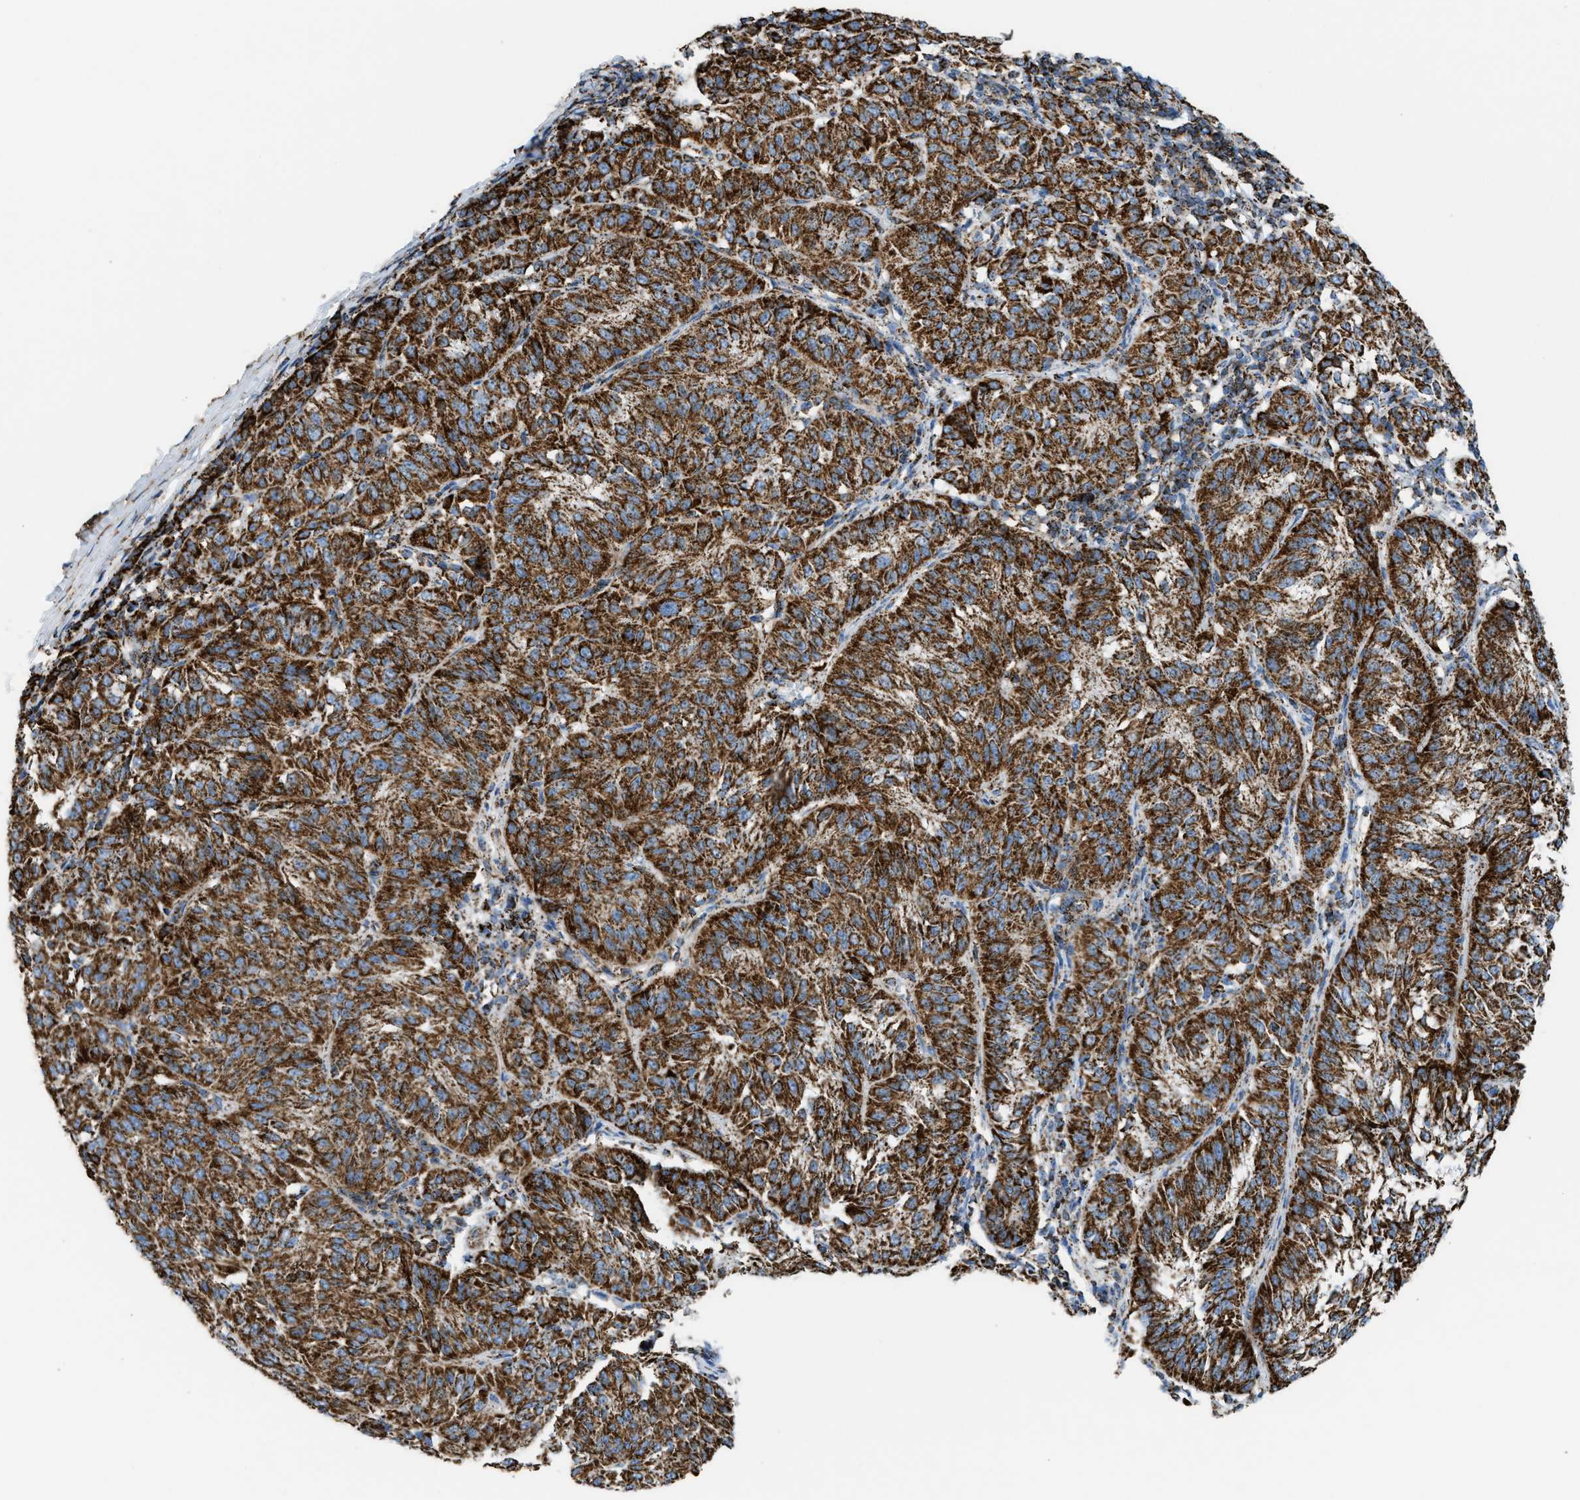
{"staining": {"intensity": "strong", "quantity": ">75%", "location": "cytoplasmic/membranous"}, "tissue": "melanoma", "cell_type": "Tumor cells", "image_type": "cancer", "snomed": [{"axis": "morphology", "description": "Malignant melanoma, NOS"}, {"axis": "topography", "description": "Skin"}], "caption": "Malignant melanoma tissue shows strong cytoplasmic/membranous expression in approximately >75% of tumor cells (DAB (3,3'-diaminobenzidine) IHC, brown staining for protein, blue staining for nuclei).", "gene": "ECHS1", "patient": {"sex": "female", "age": 72}}